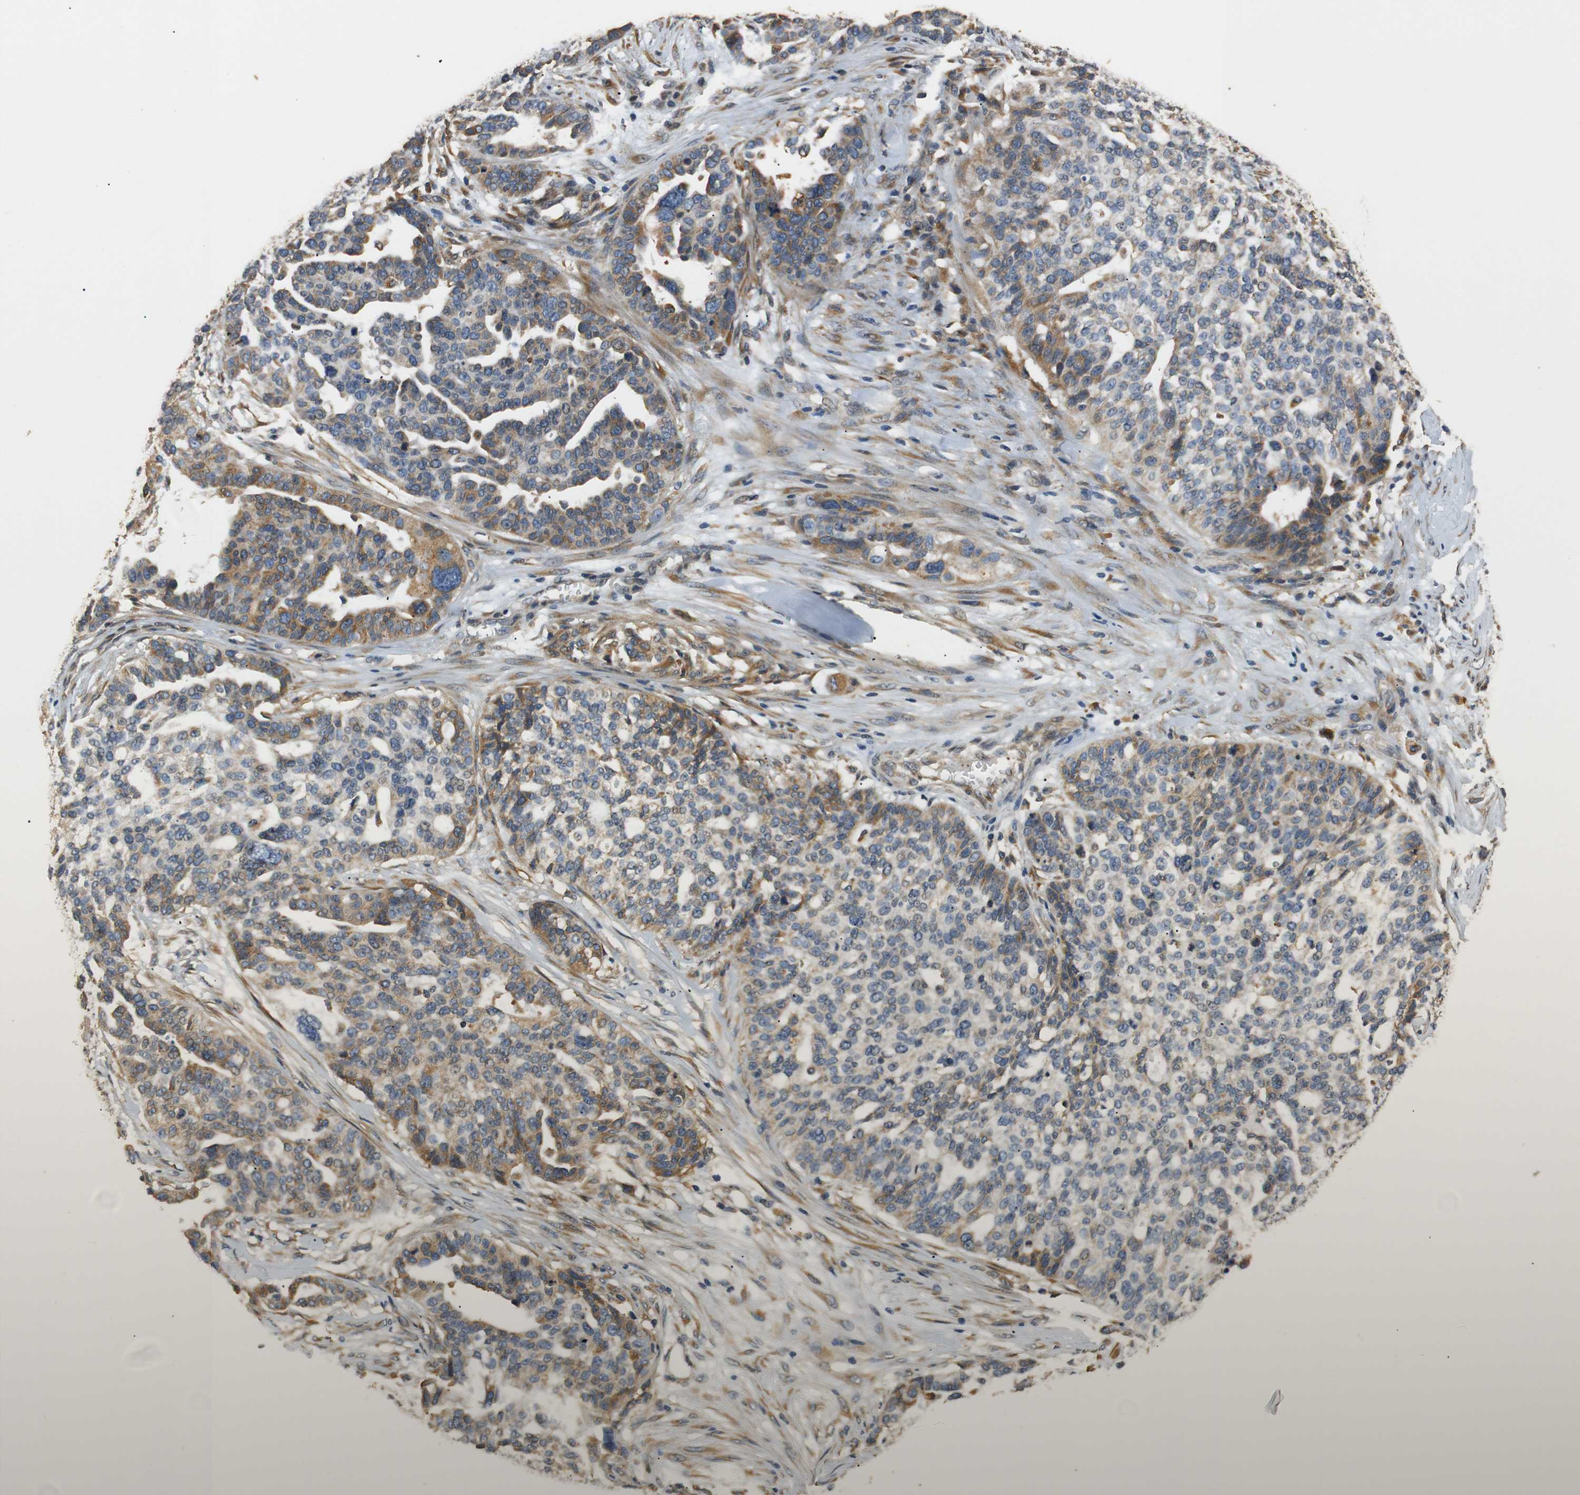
{"staining": {"intensity": "moderate", "quantity": "25%-75%", "location": "cytoplasmic/membranous"}, "tissue": "ovarian cancer", "cell_type": "Tumor cells", "image_type": "cancer", "snomed": [{"axis": "morphology", "description": "Cystadenocarcinoma, serous, NOS"}, {"axis": "topography", "description": "Ovary"}], "caption": "This is an image of immunohistochemistry (IHC) staining of ovarian serous cystadenocarcinoma, which shows moderate positivity in the cytoplasmic/membranous of tumor cells.", "gene": "TMED2", "patient": {"sex": "female", "age": 59}}